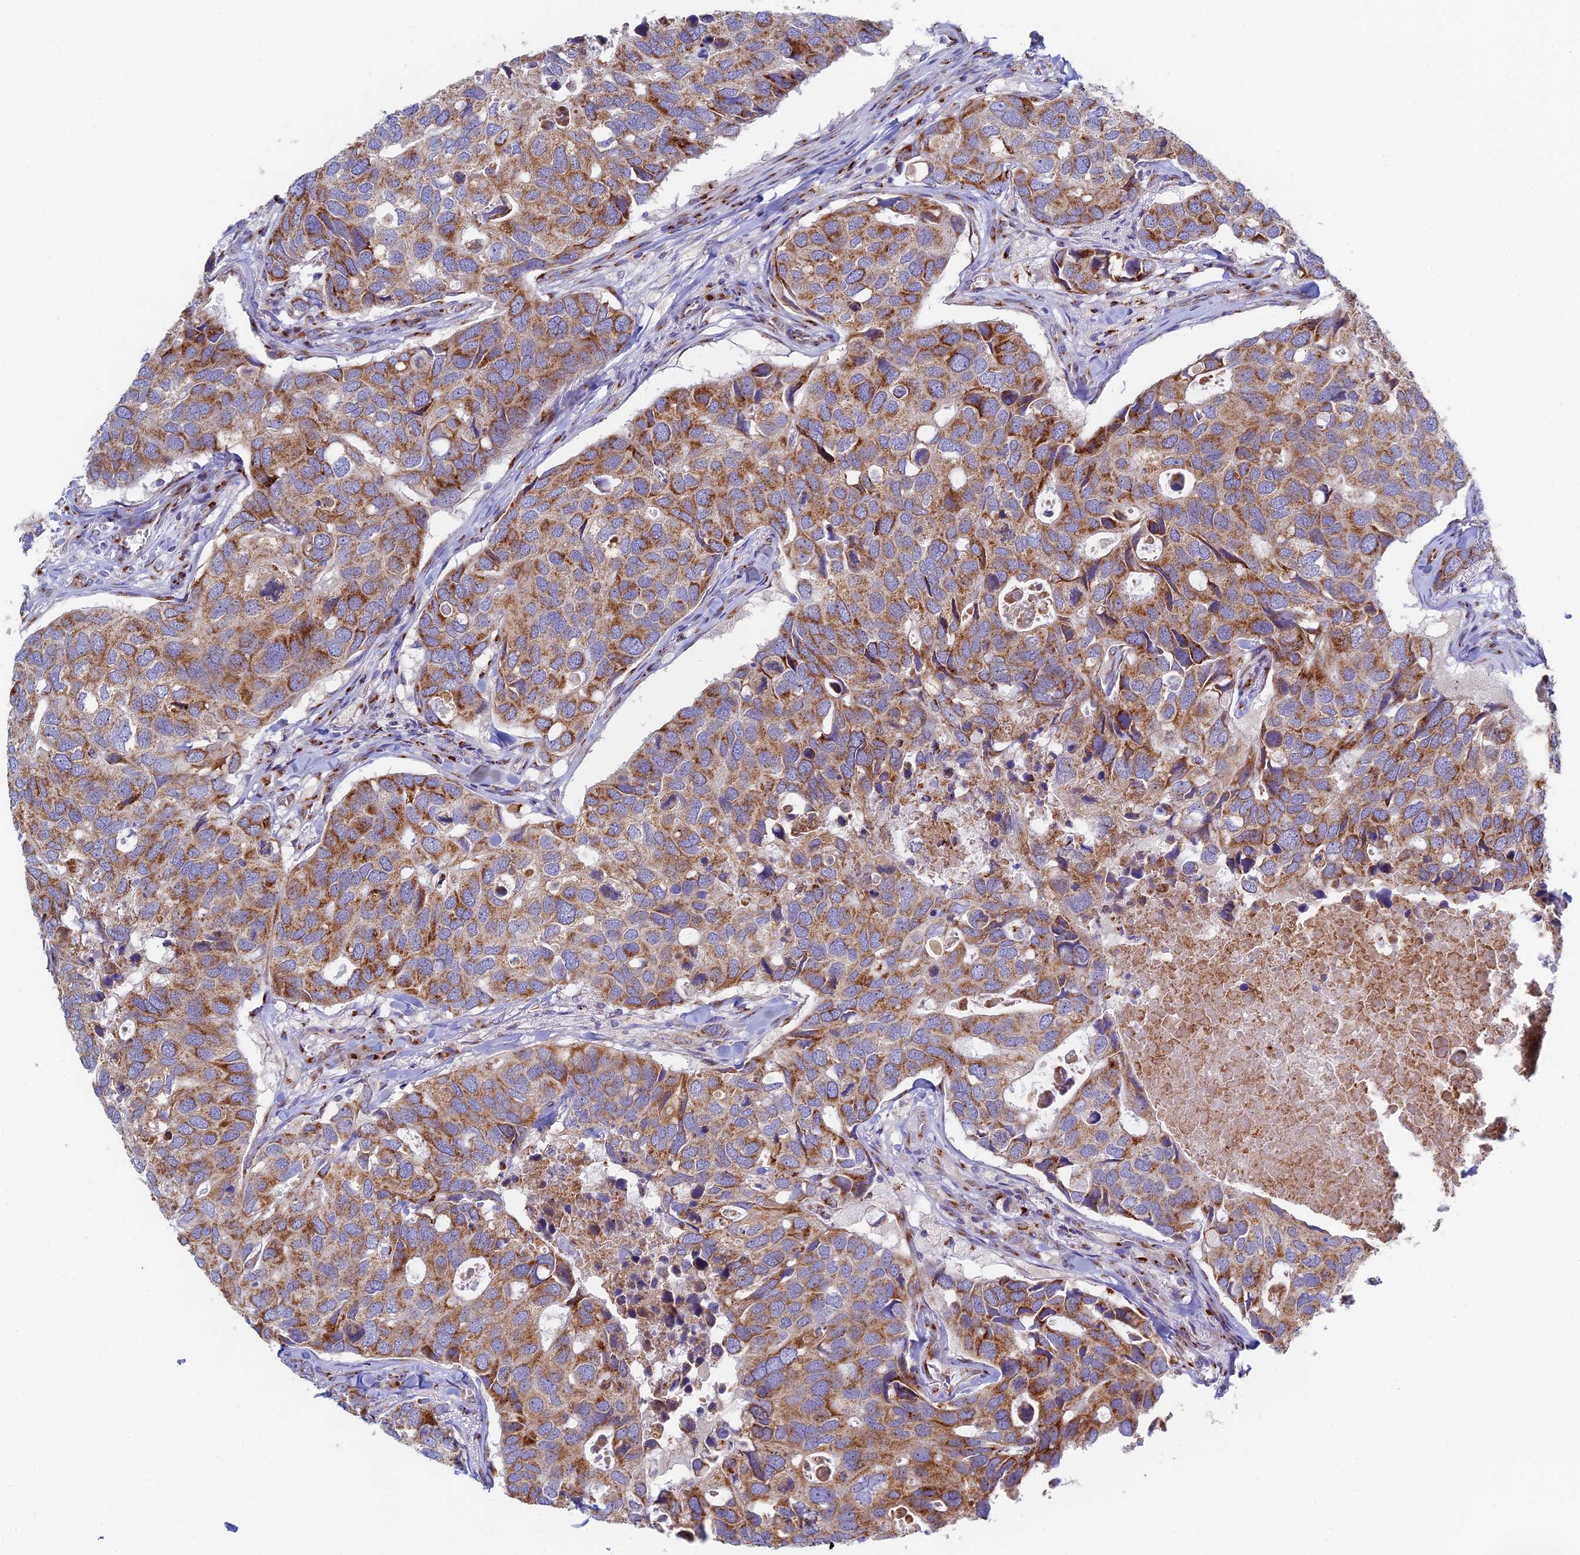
{"staining": {"intensity": "moderate", "quantity": ">75%", "location": "cytoplasmic/membranous"}, "tissue": "breast cancer", "cell_type": "Tumor cells", "image_type": "cancer", "snomed": [{"axis": "morphology", "description": "Duct carcinoma"}, {"axis": "topography", "description": "Breast"}], "caption": "The immunohistochemical stain highlights moderate cytoplasmic/membranous staining in tumor cells of breast cancer (invasive ductal carcinoma) tissue. Using DAB (3,3'-diaminobenzidine) (brown) and hematoxylin (blue) stains, captured at high magnification using brightfield microscopy.", "gene": "HS2ST1", "patient": {"sex": "female", "age": 83}}